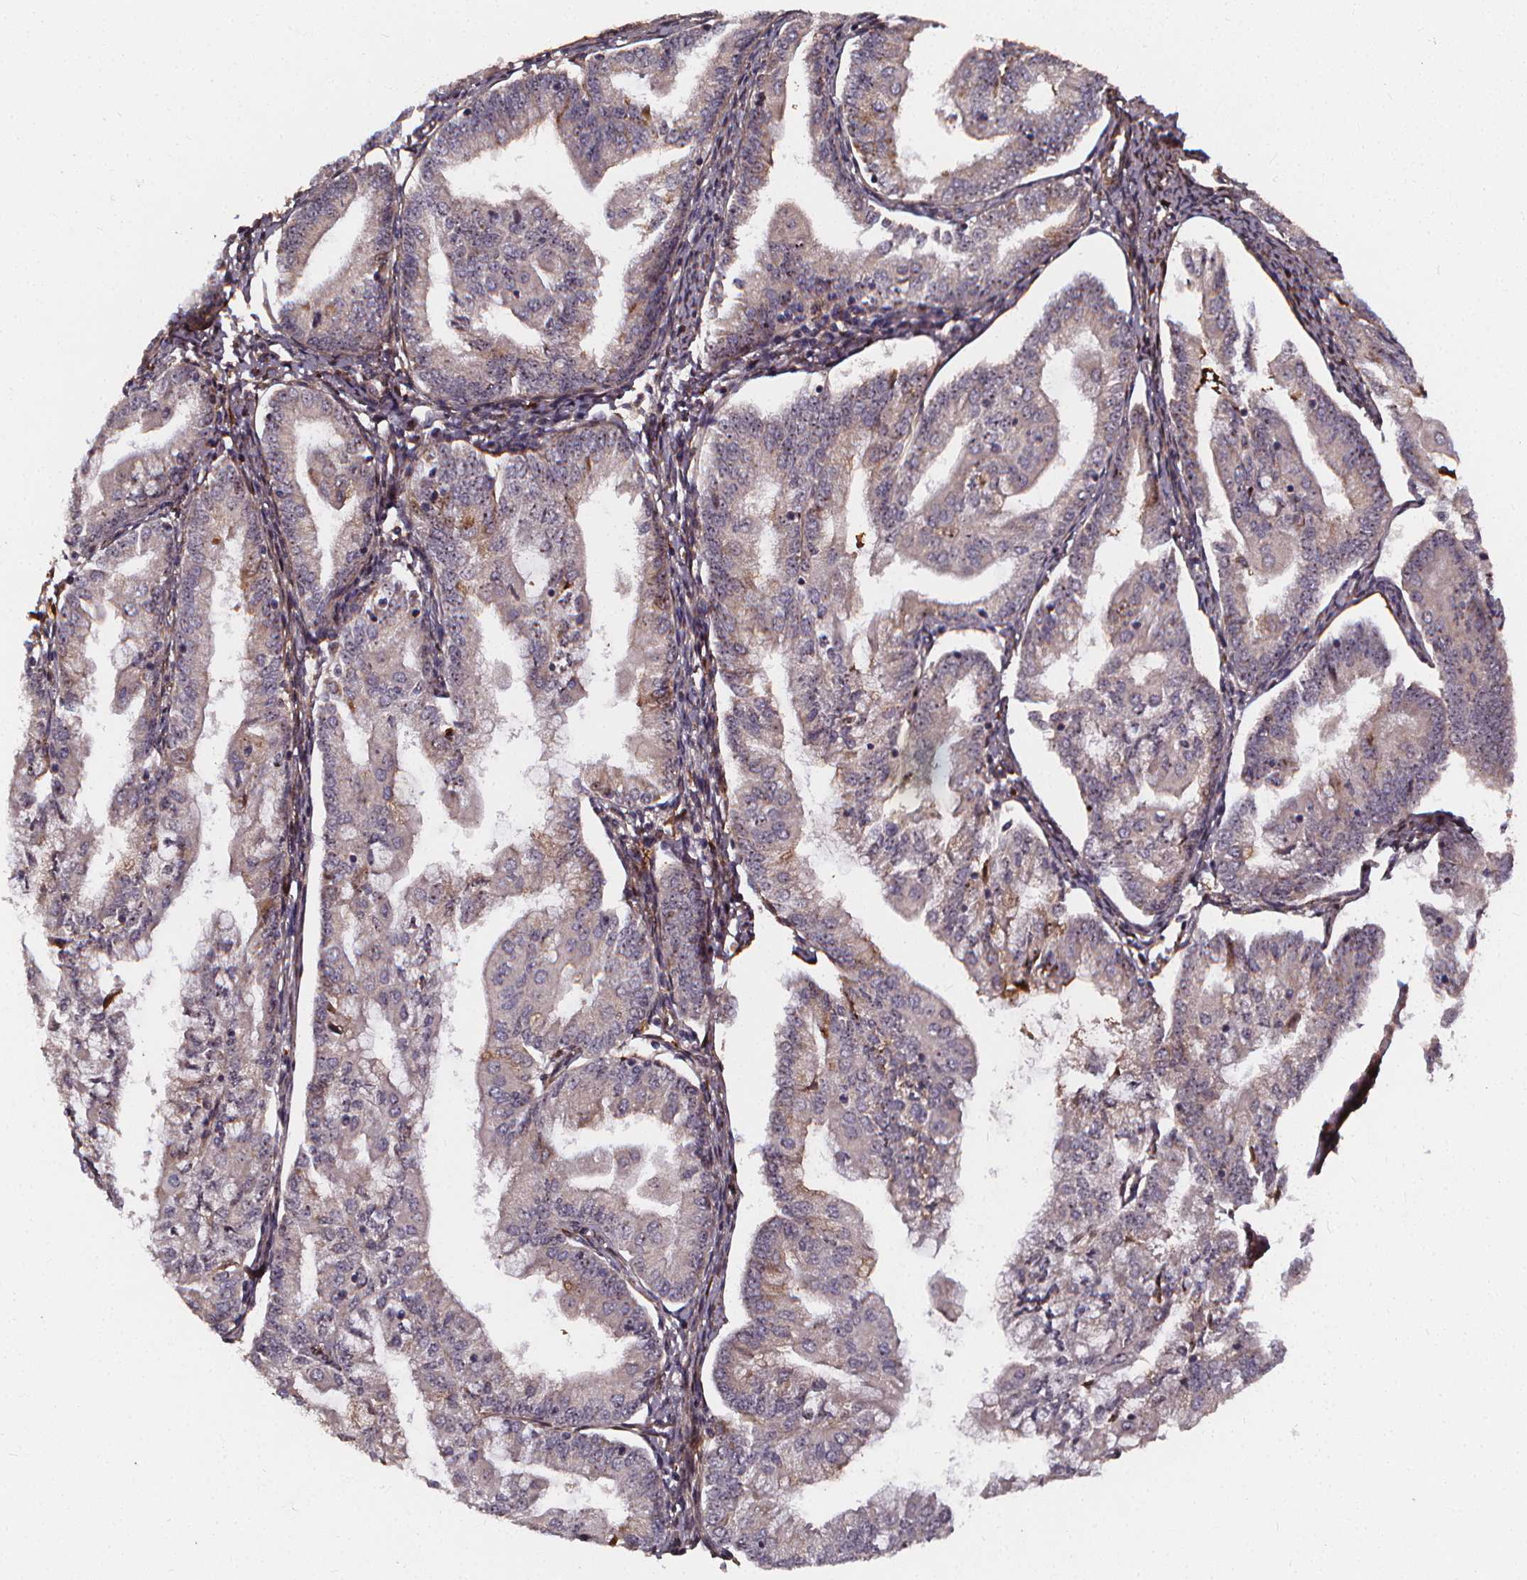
{"staining": {"intensity": "weak", "quantity": "<25%", "location": "cytoplasmic/membranous"}, "tissue": "endometrial cancer", "cell_type": "Tumor cells", "image_type": "cancer", "snomed": [{"axis": "morphology", "description": "Adenocarcinoma, NOS"}, {"axis": "topography", "description": "Endometrium"}], "caption": "There is no significant positivity in tumor cells of endometrial cancer.", "gene": "AEBP1", "patient": {"sex": "female", "age": 55}}